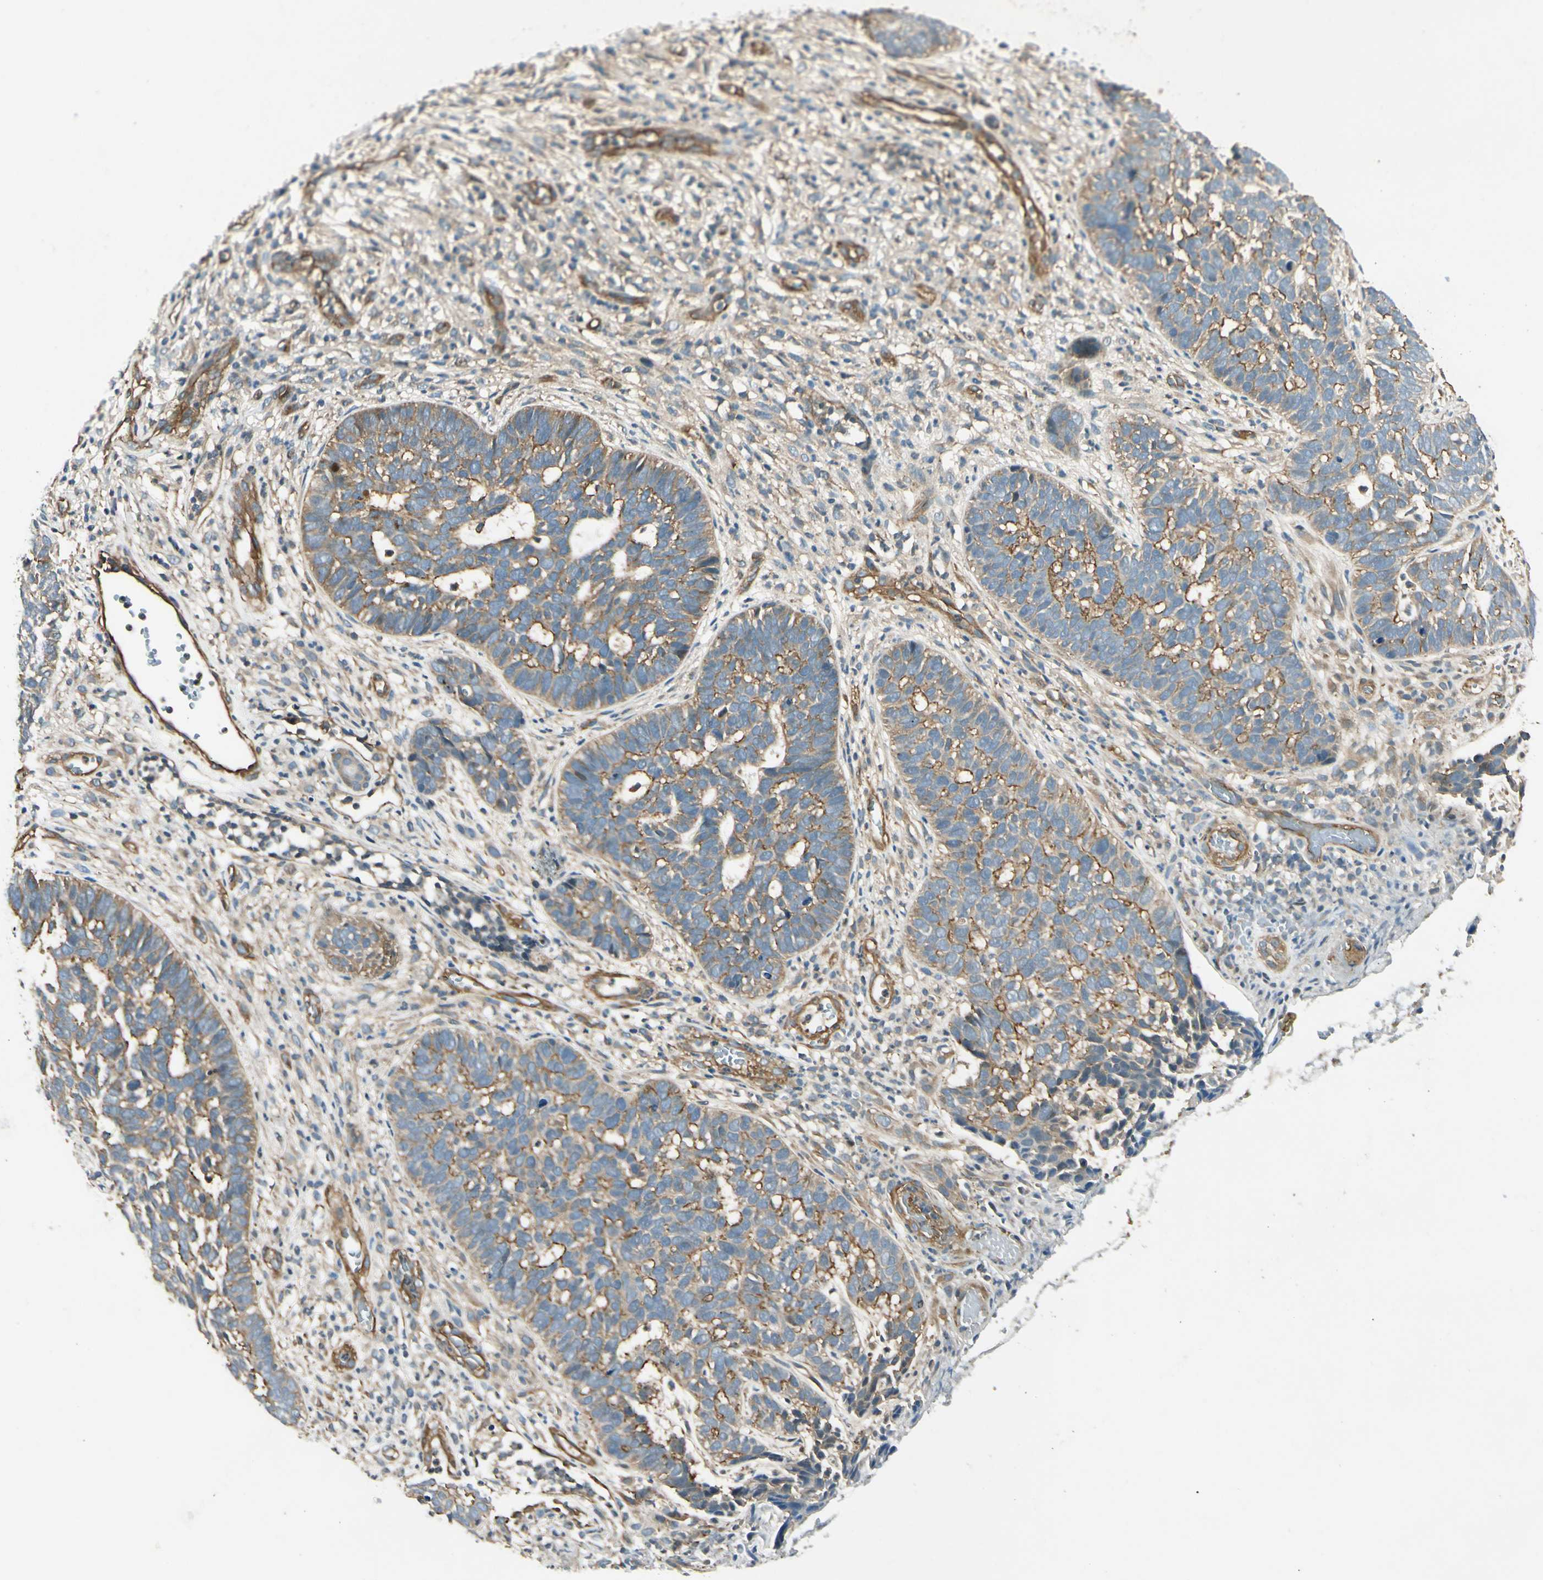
{"staining": {"intensity": "moderate", "quantity": "25%-75%", "location": "cytoplasmic/membranous"}, "tissue": "skin cancer", "cell_type": "Tumor cells", "image_type": "cancer", "snomed": [{"axis": "morphology", "description": "Basal cell carcinoma"}, {"axis": "topography", "description": "Skin"}], "caption": "Immunohistochemistry histopathology image of basal cell carcinoma (skin) stained for a protein (brown), which displays medium levels of moderate cytoplasmic/membranous positivity in approximately 25%-75% of tumor cells.", "gene": "ROCK2", "patient": {"sex": "male", "age": 87}}